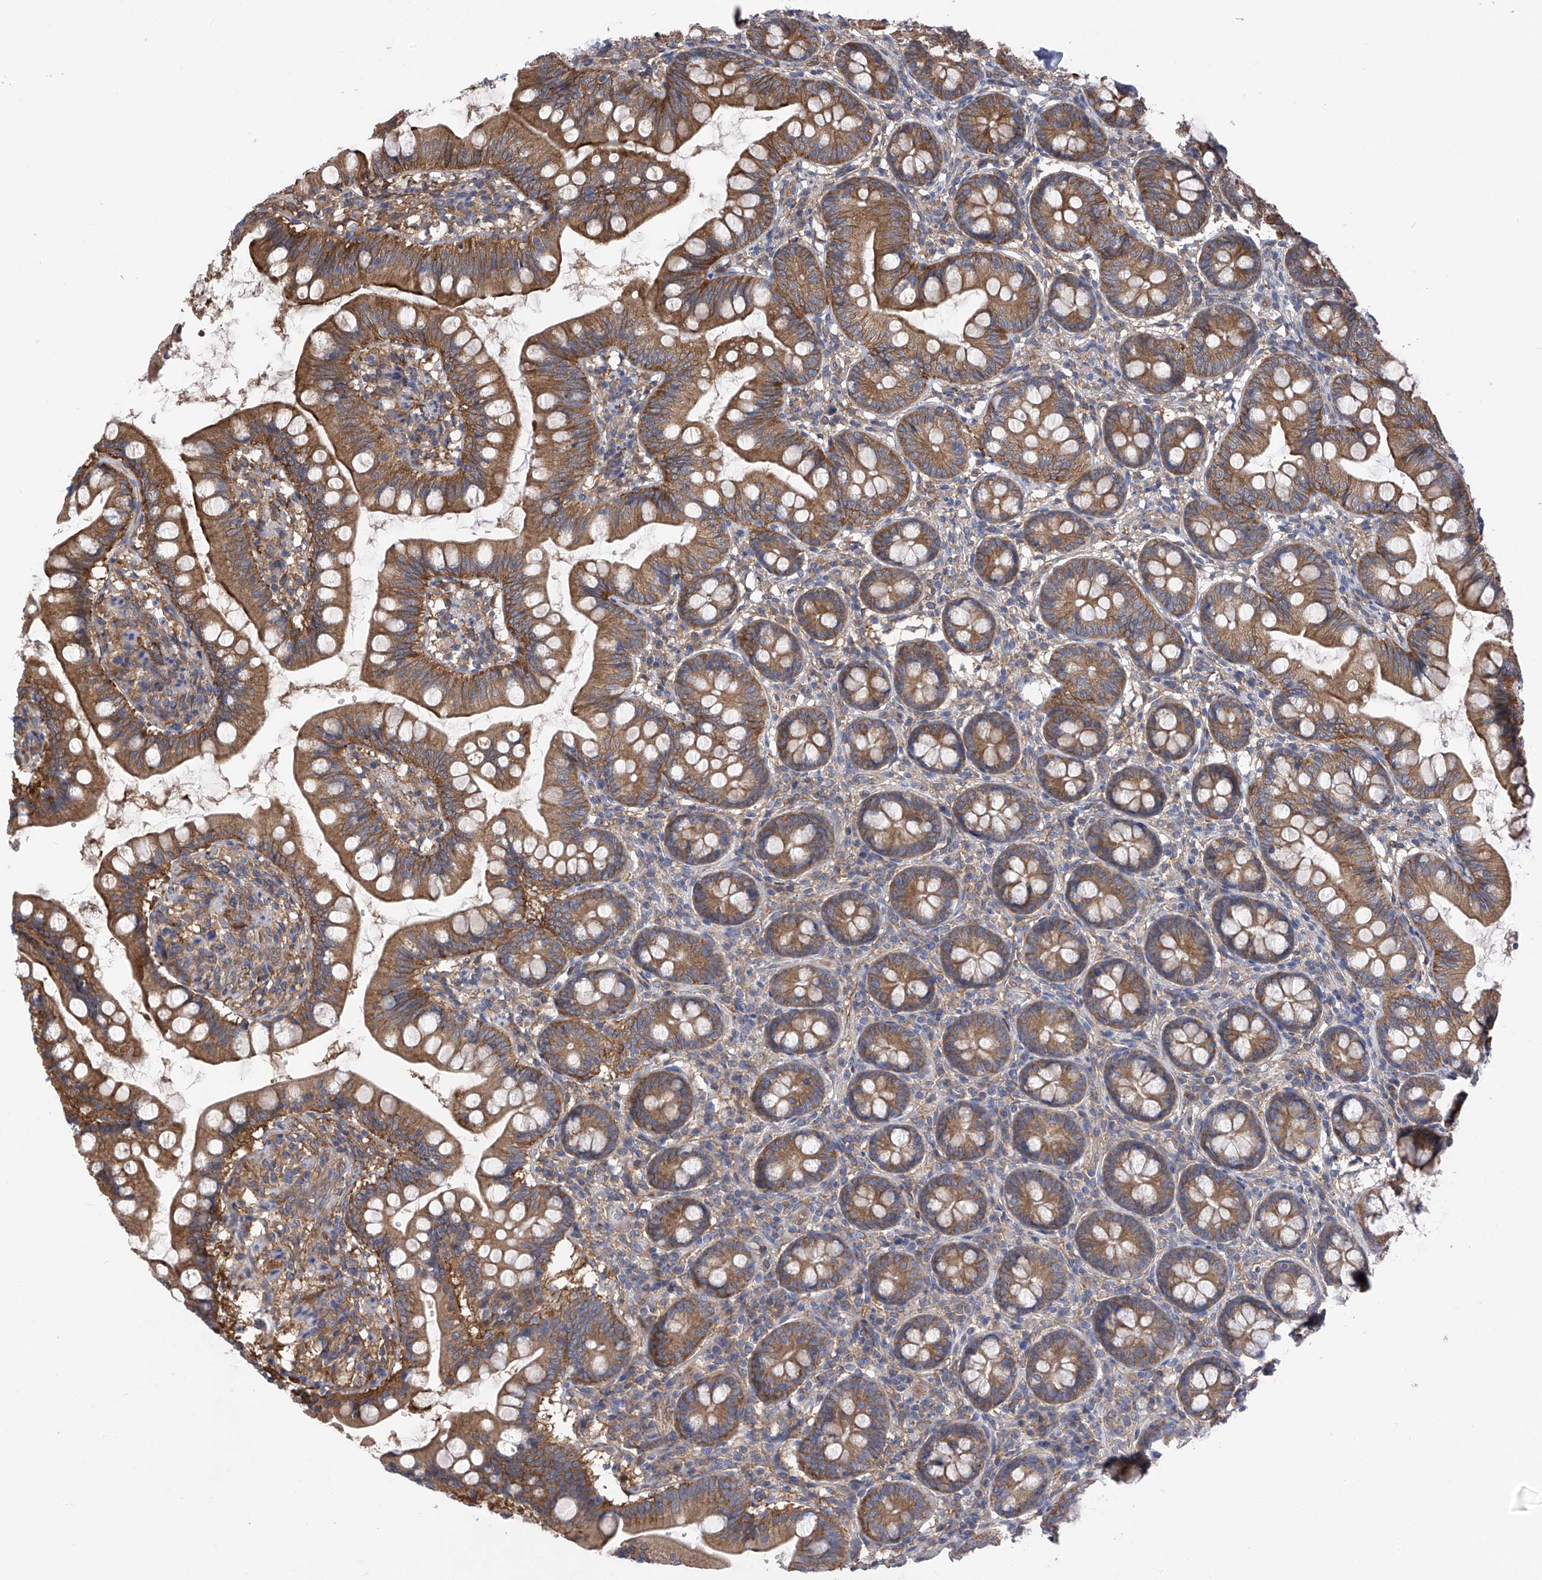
{"staining": {"intensity": "moderate", "quantity": ">75%", "location": "cytoplasmic/membranous"}, "tissue": "small intestine", "cell_type": "Glandular cells", "image_type": "normal", "snomed": [{"axis": "morphology", "description": "Normal tissue, NOS"}, {"axis": "topography", "description": "Small intestine"}], "caption": "High-power microscopy captured an IHC histopathology image of benign small intestine, revealing moderate cytoplasmic/membranous positivity in about >75% of glandular cells.", "gene": "CHPF", "patient": {"sex": "male", "age": 7}}